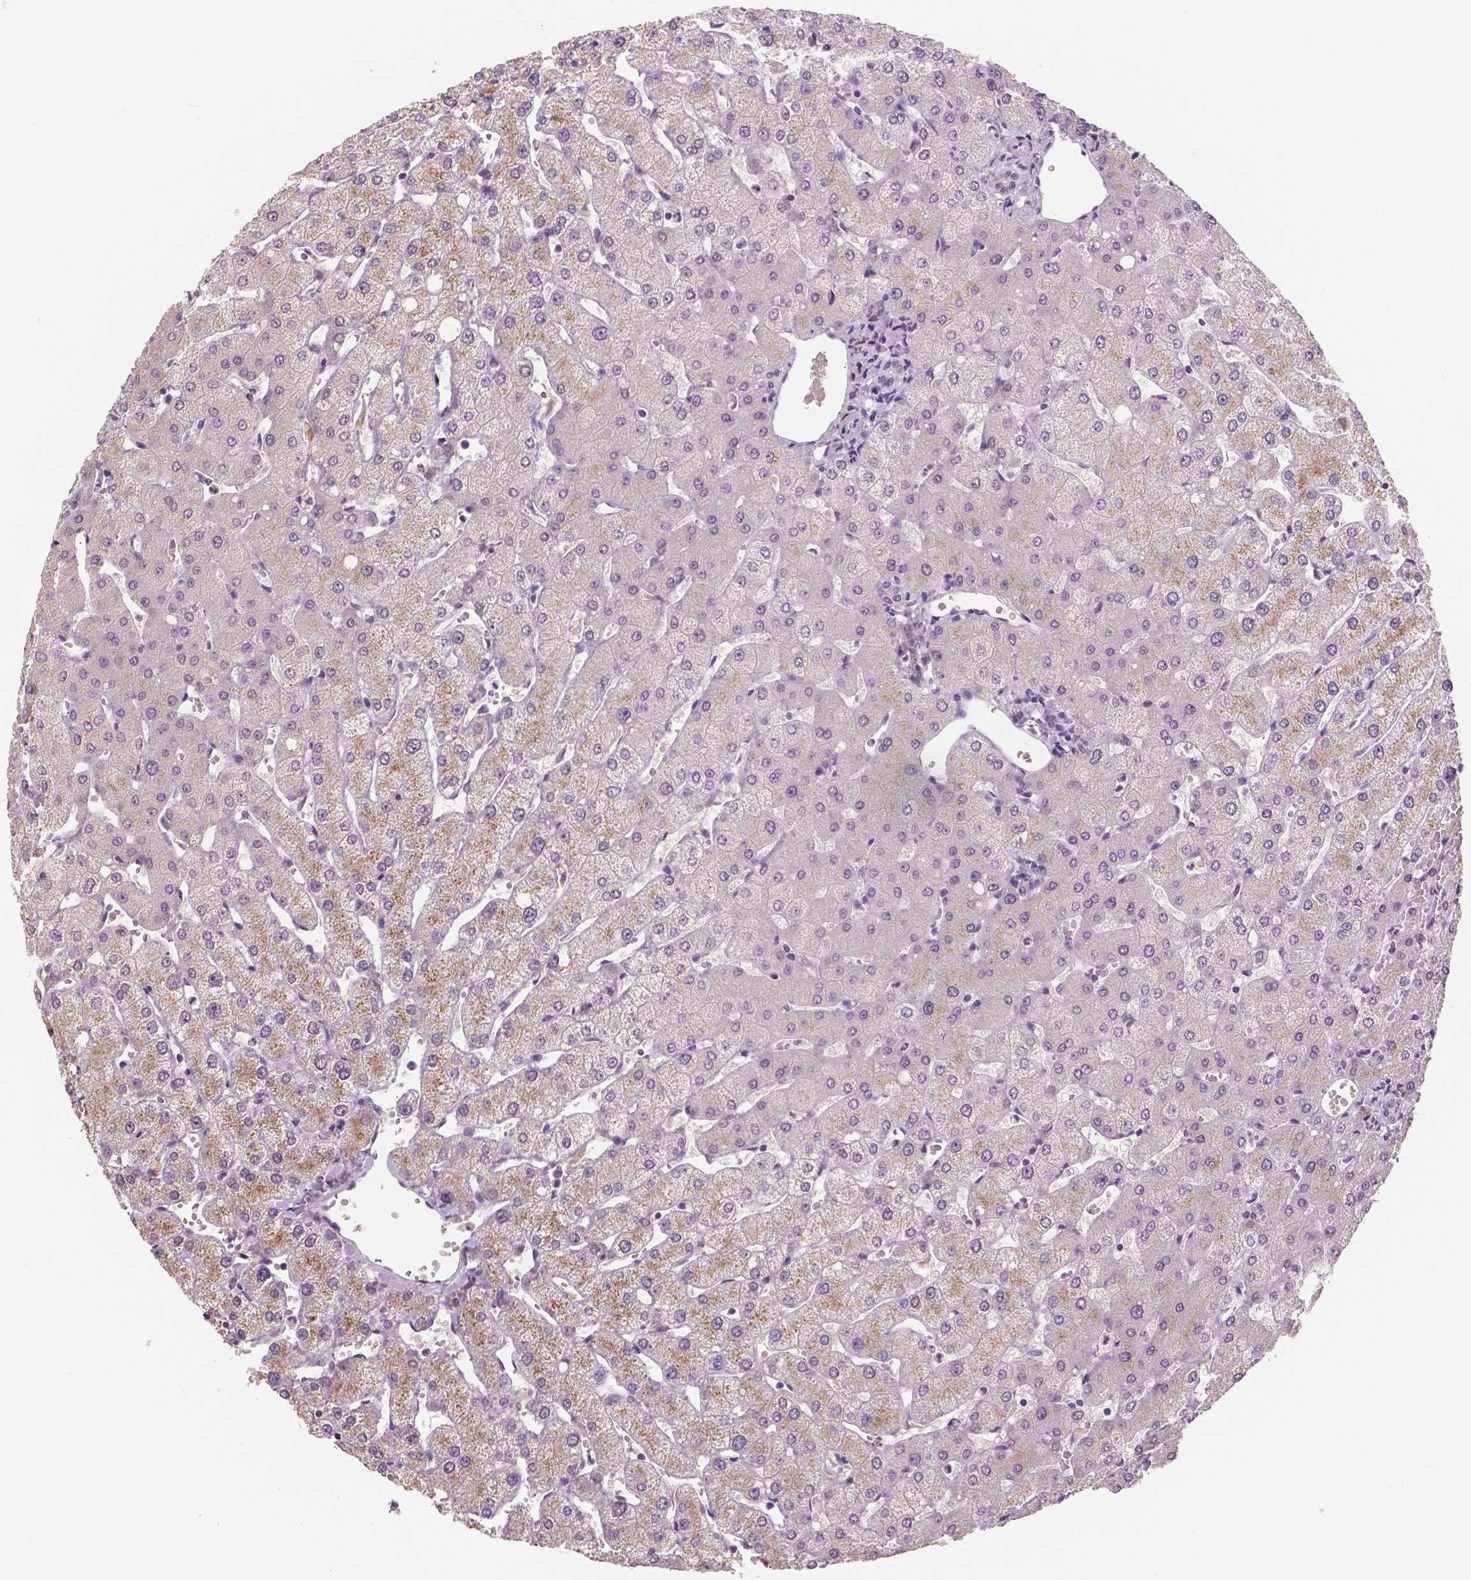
{"staining": {"intensity": "negative", "quantity": "none", "location": "none"}, "tissue": "liver", "cell_type": "Cholangiocytes", "image_type": "normal", "snomed": [{"axis": "morphology", "description": "Normal tissue, NOS"}, {"axis": "topography", "description": "Liver"}], "caption": "Cholangiocytes show no significant protein positivity in unremarkable liver. (DAB (3,3'-diaminobenzidine) immunohistochemistry visualized using brightfield microscopy, high magnification).", "gene": "NECAB1", "patient": {"sex": "female", "age": 54}}